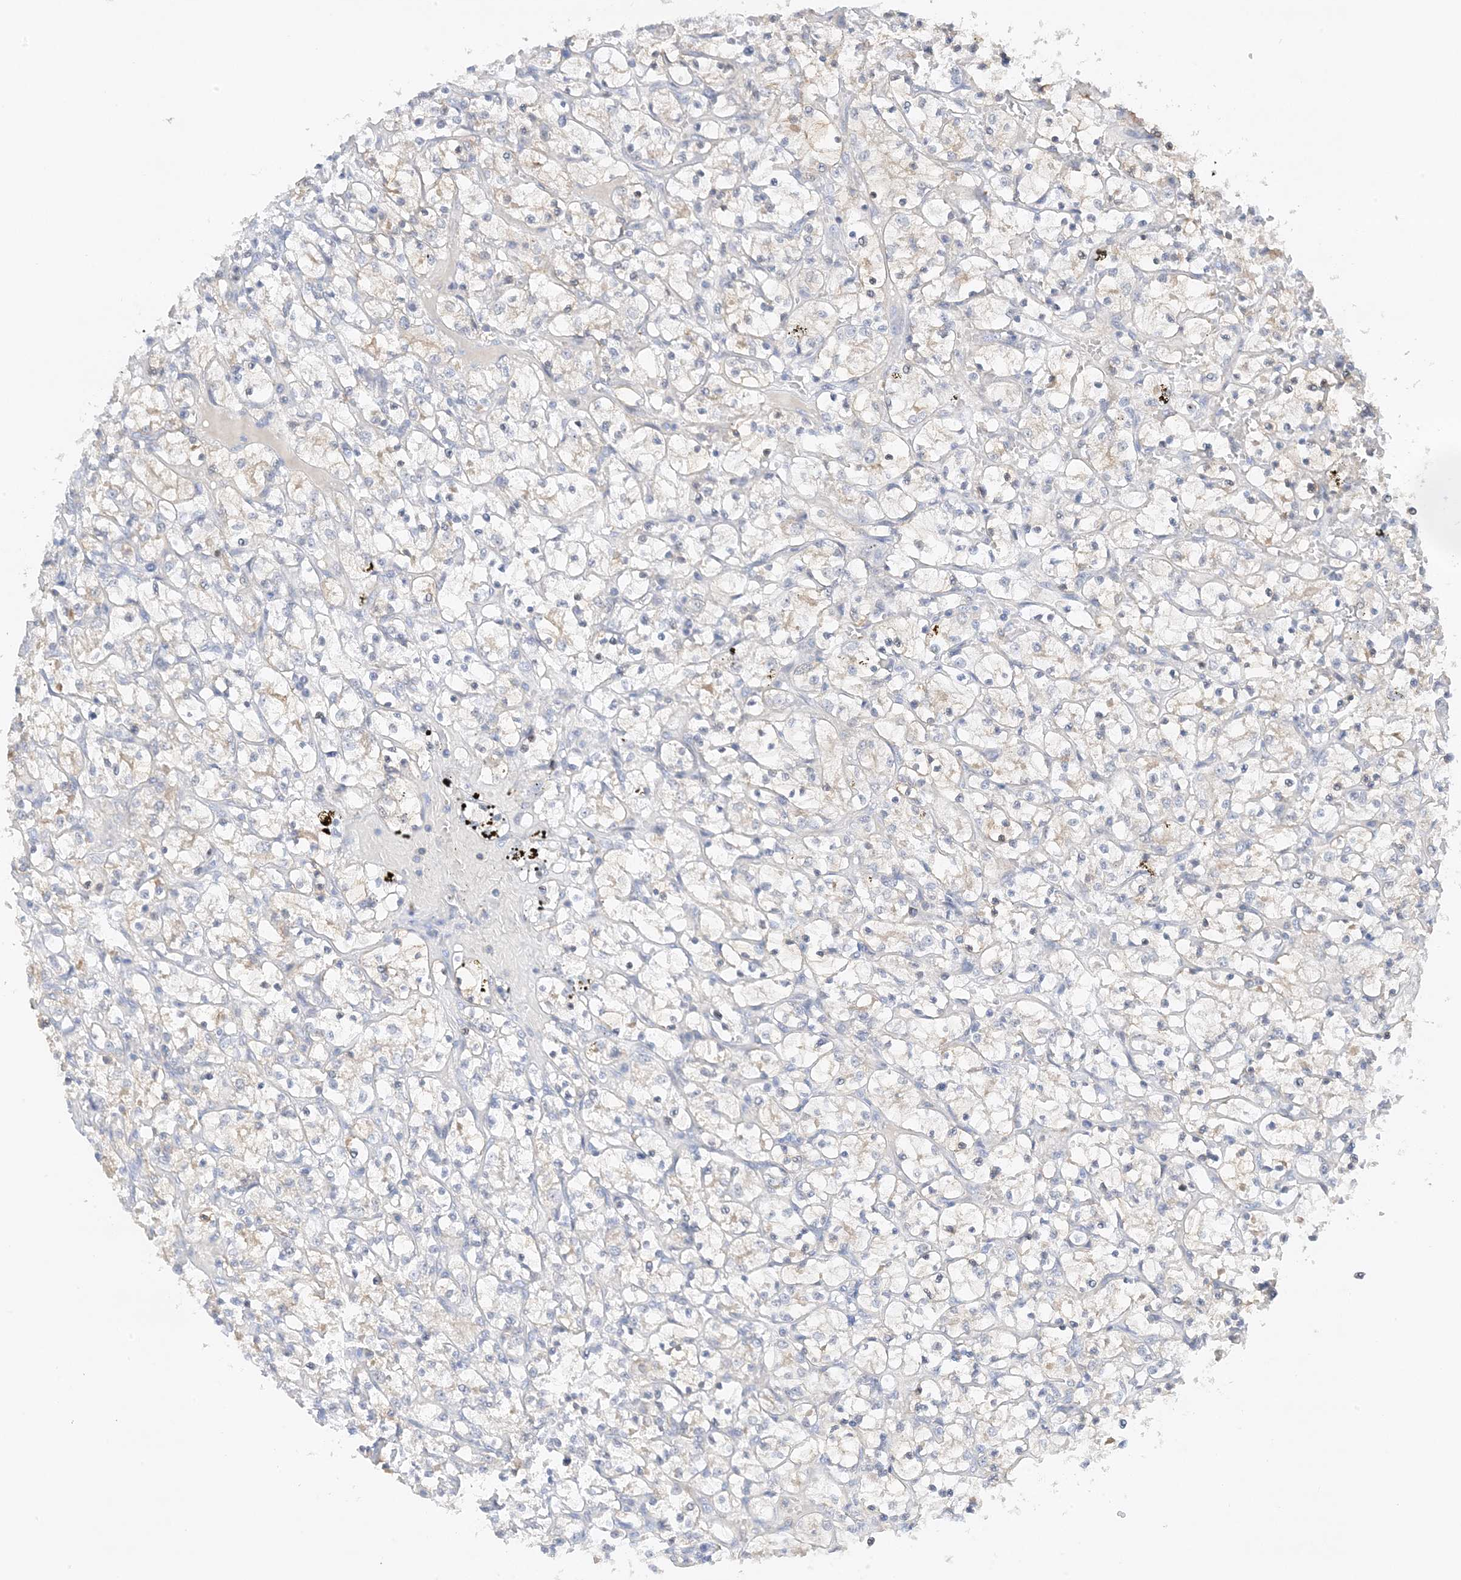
{"staining": {"intensity": "negative", "quantity": "none", "location": "none"}, "tissue": "renal cancer", "cell_type": "Tumor cells", "image_type": "cancer", "snomed": [{"axis": "morphology", "description": "Adenocarcinoma, NOS"}, {"axis": "topography", "description": "Kidney"}], "caption": "IHC micrograph of neoplastic tissue: adenocarcinoma (renal) stained with DAB (3,3'-diaminobenzidine) displays no significant protein expression in tumor cells.", "gene": "KIFBP", "patient": {"sex": "female", "age": 69}}